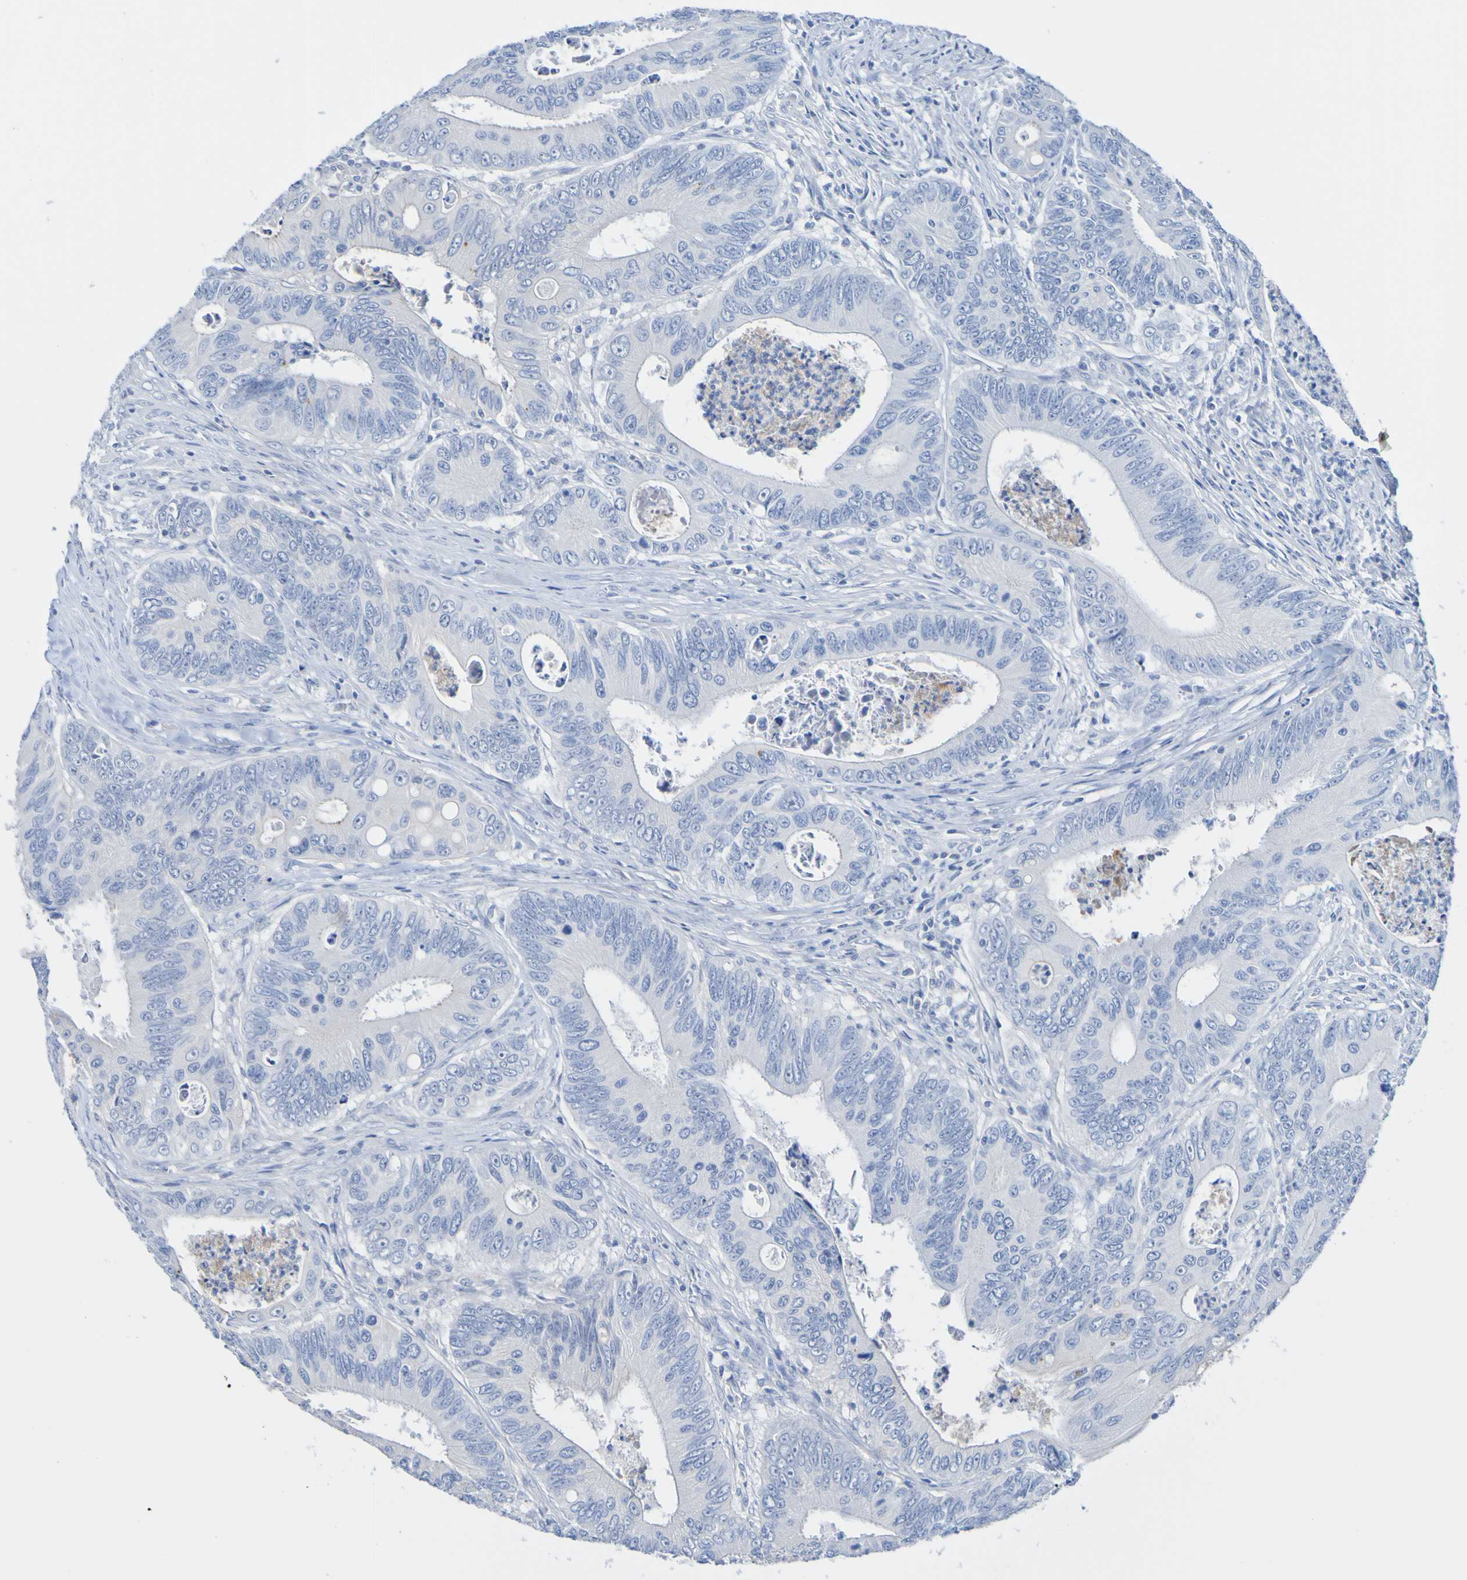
{"staining": {"intensity": "negative", "quantity": "none", "location": "none"}, "tissue": "colorectal cancer", "cell_type": "Tumor cells", "image_type": "cancer", "snomed": [{"axis": "morphology", "description": "Inflammation, NOS"}, {"axis": "morphology", "description": "Adenocarcinoma, NOS"}, {"axis": "topography", "description": "Colon"}], "caption": "Immunohistochemical staining of human colorectal adenocarcinoma demonstrates no significant staining in tumor cells. (DAB IHC visualized using brightfield microscopy, high magnification).", "gene": "ACMSD", "patient": {"sex": "male", "age": 72}}